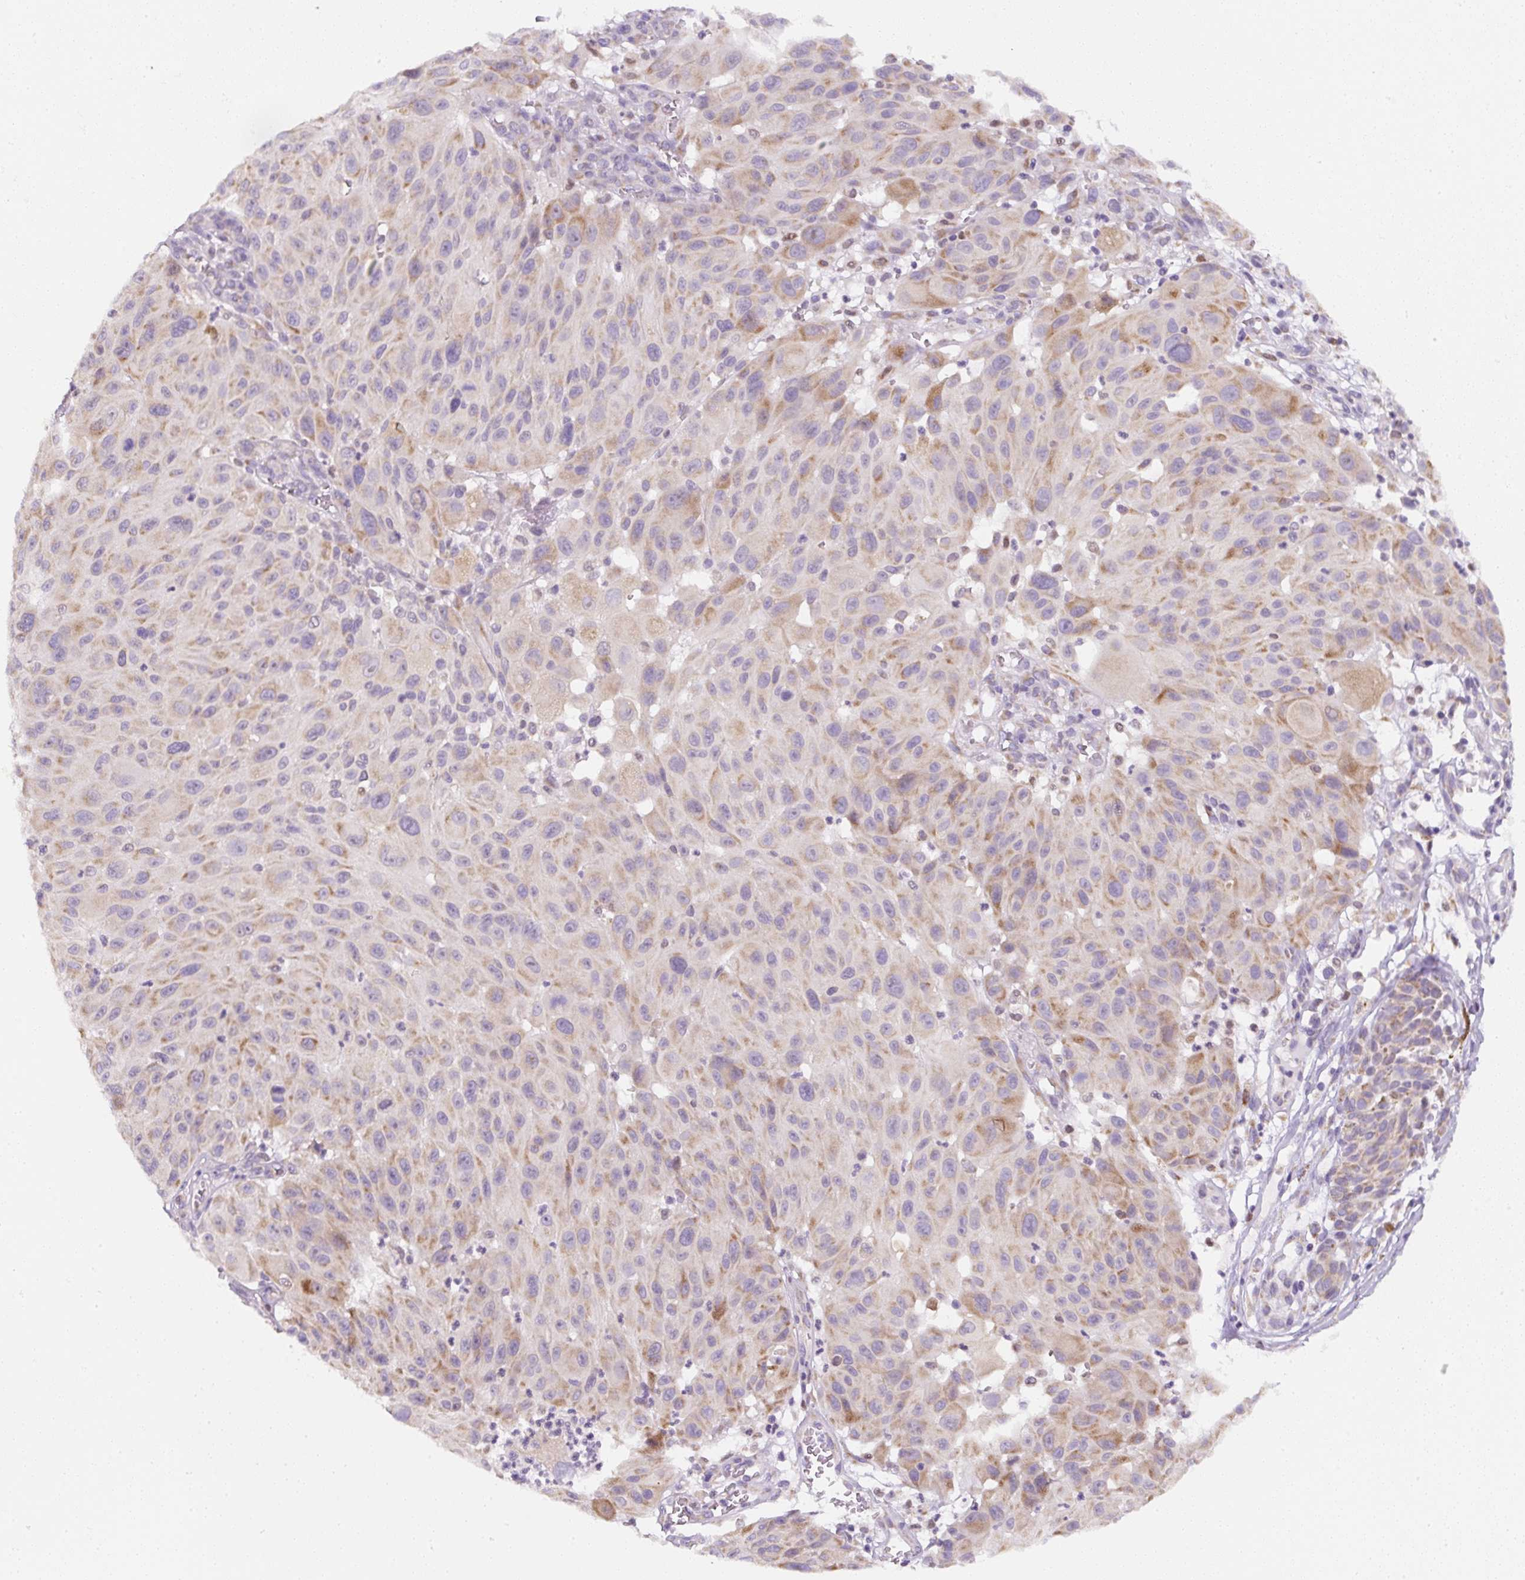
{"staining": {"intensity": "moderate", "quantity": "<25%", "location": "cytoplasmic/membranous"}, "tissue": "melanoma", "cell_type": "Tumor cells", "image_type": "cancer", "snomed": [{"axis": "morphology", "description": "Malignant melanoma, NOS"}, {"axis": "topography", "description": "Skin"}], "caption": "This histopathology image displays immunohistochemistry staining of melanoma, with low moderate cytoplasmic/membranous expression in approximately <25% of tumor cells.", "gene": "DDOST", "patient": {"sex": "male", "age": 83}}